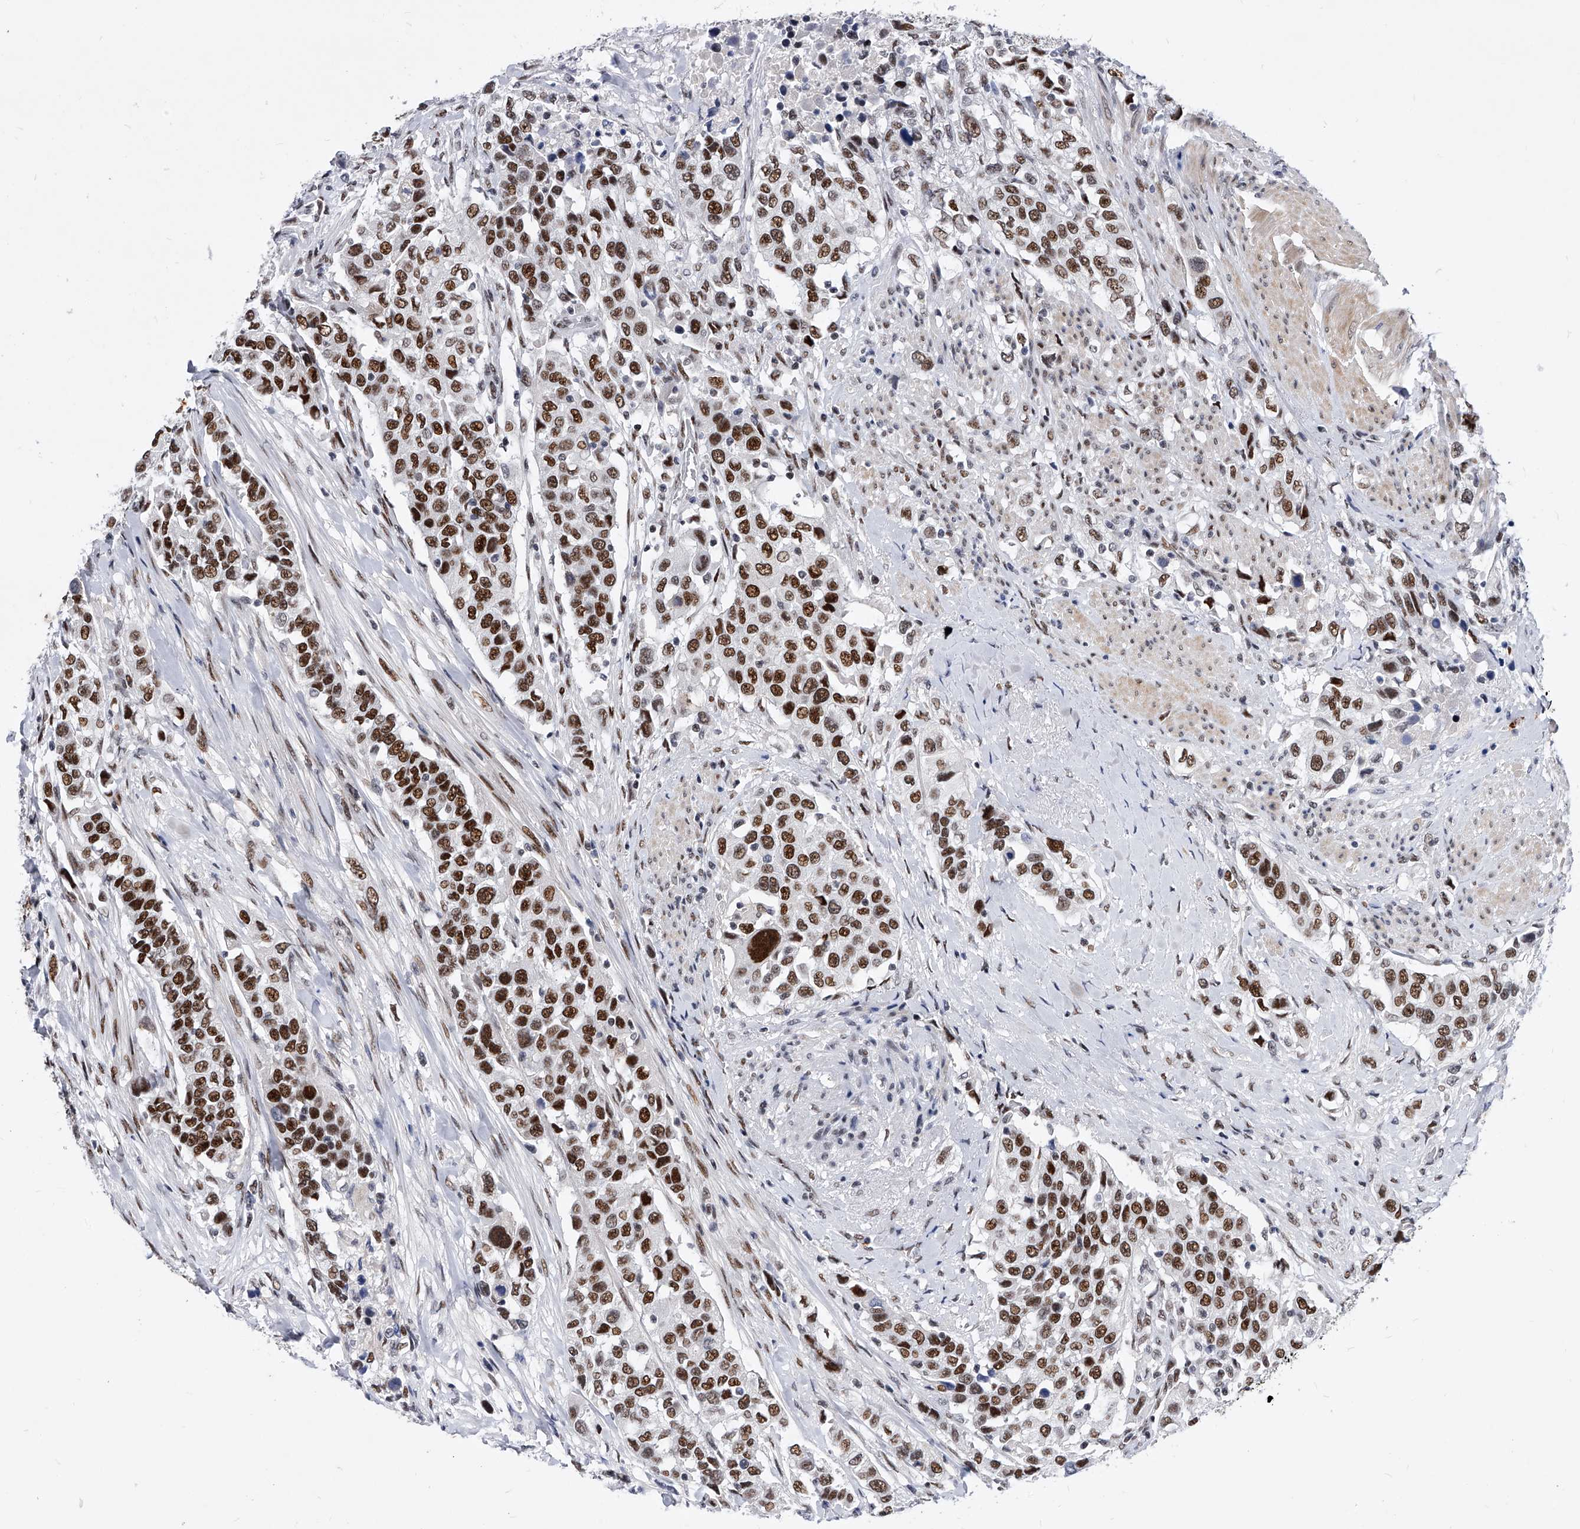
{"staining": {"intensity": "strong", "quantity": ">75%", "location": "nuclear"}, "tissue": "urothelial cancer", "cell_type": "Tumor cells", "image_type": "cancer", "snomed": [{"axis": "morphology", "description": "Urothelial carcinoma, High grade"}, {"axis": "topography", "description": "Urinary bladder"}], "caption": "Human high-grade urothelial carcinoma stained with a brown dye displays strong nuclear positive staining in approximately >75% of tumor cells.", "gene": "TESK2", "patient": {"sex": "female", "age": 80}}